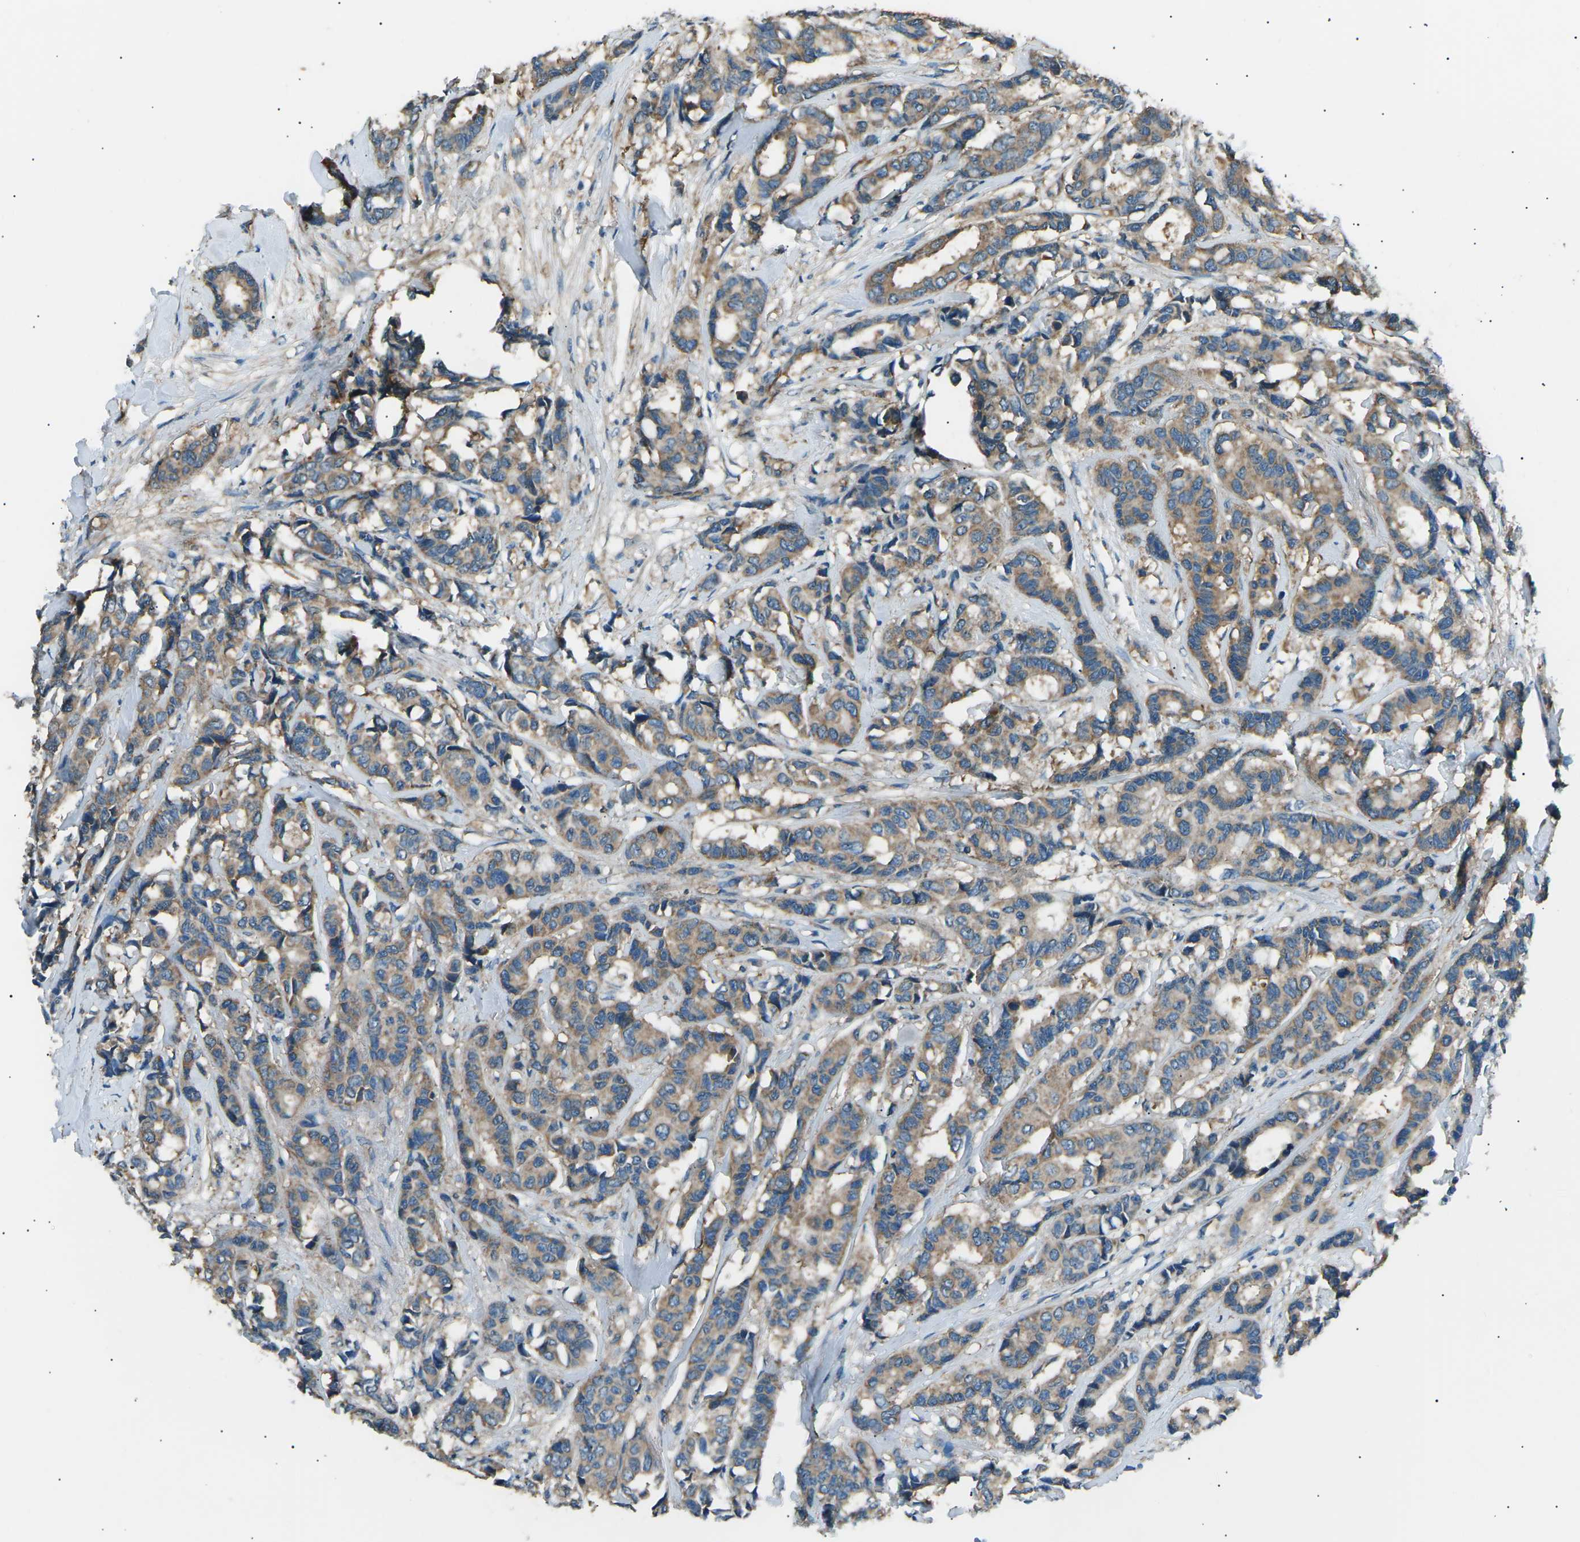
{"staining": {"intensity": "moderate", "quantity": ">75%", "location": "cytoplasmic/membranous"}, "tissue": "breast cancer", "cell_type": "Tumor cells", "image_type": "cancer", "snomed": [{"axis": "morphology", "description": "Duct carcinoma"}, {"axis": "topography", "description": "Breast"}], "caption": "Protein staining of breast cancer (intraductal carcinoma) tissue displays moderate cytoplasmic/membranous expression in approximately >75% of tumor cells. The staining was performed using DAB to visualize the protein expression in brown, while the nuclei were stained in blue with hematoxylin (Magnification: 20x).", "gene": "SLK", "patient": {"sex": "female", "age": 87}}